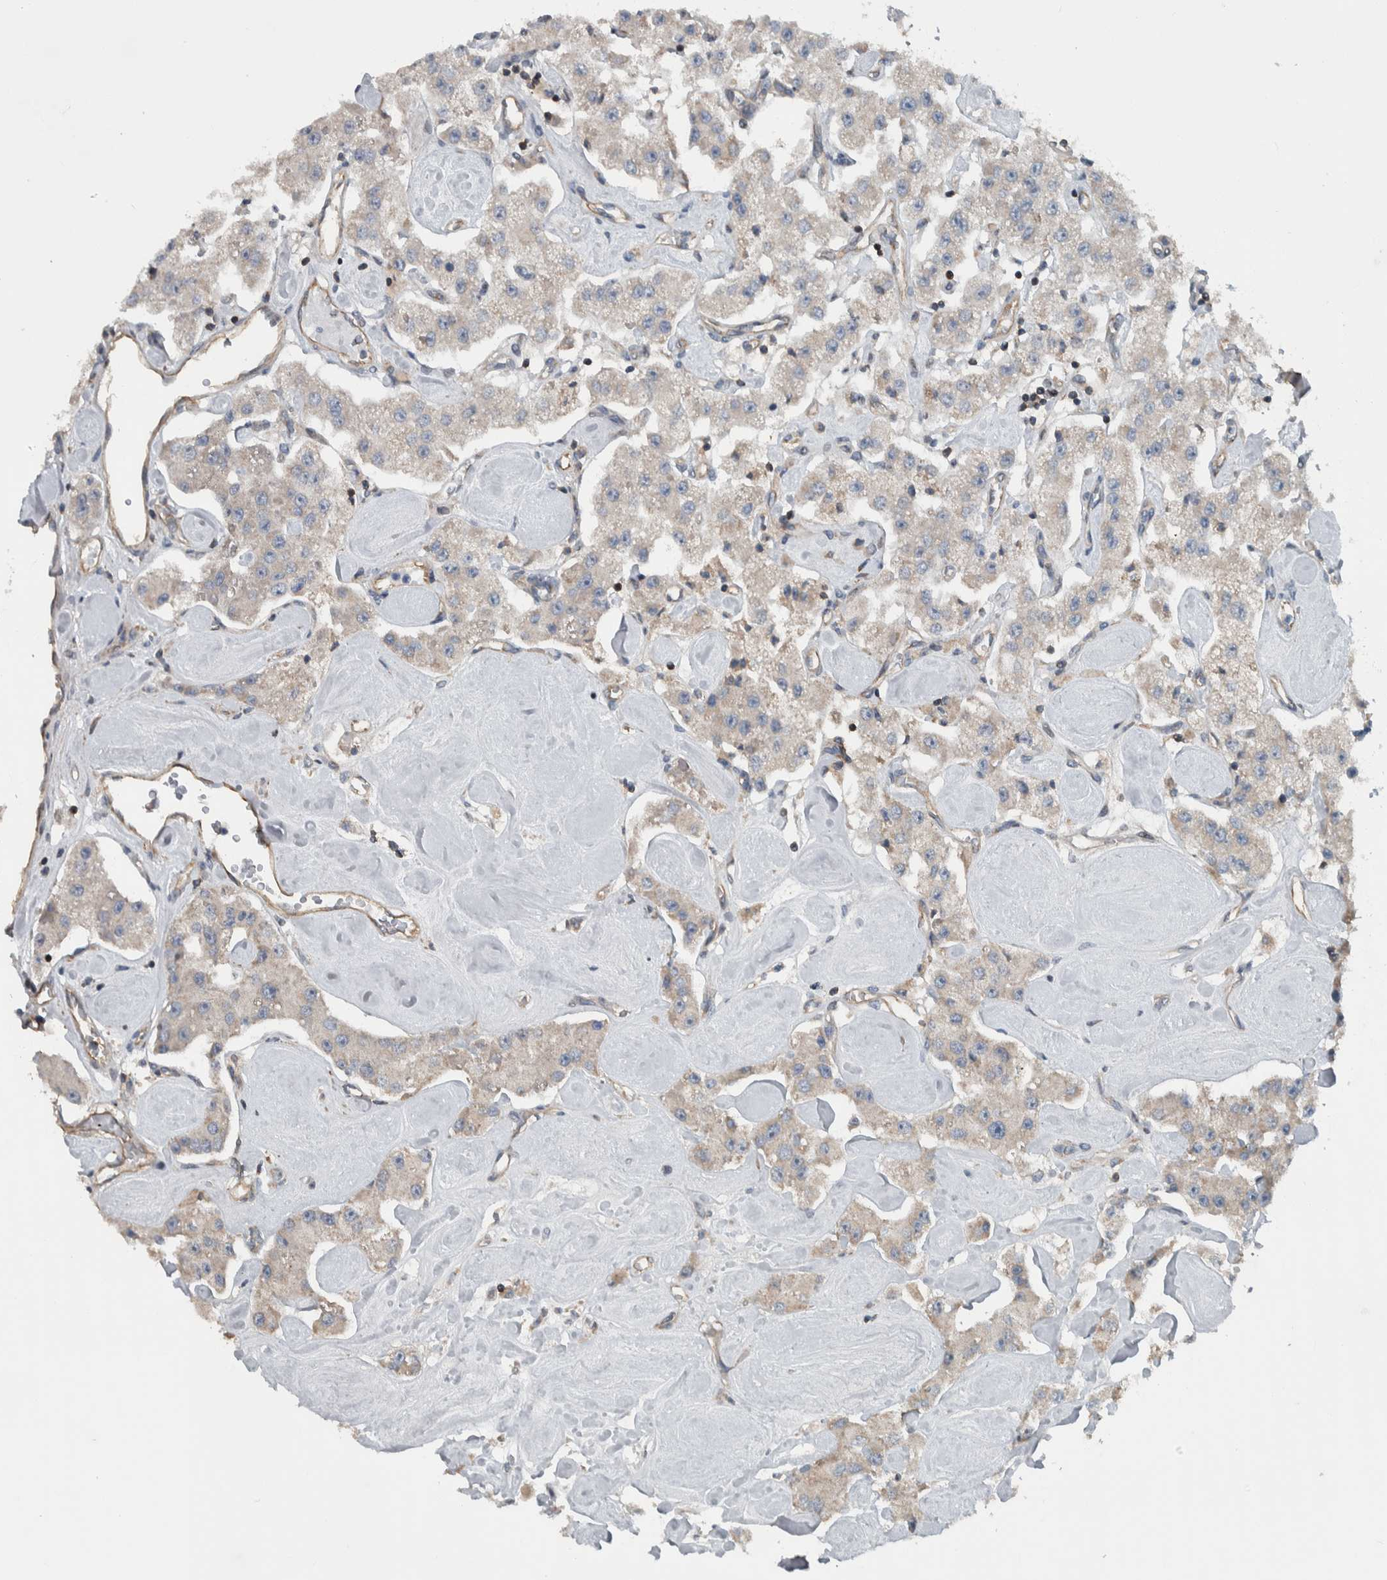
{"staining": {"intensity": "negative", "quantity": "none", "location": "none"}, "tissue": "carcinoid", "cell_type": "Tumor cells", "image_type": "cancer", "snomed": [{"axis": "morphology", "description": "Carcinoid, malignant, NOS"}, {"axis": "topography", "description": "Pancreas"}], "caption": "A high-resolution photomicrograph shows immunohistochemistry (IHC) staining of carcinoid (malignant), which reveals no significant positivity in tumor cells. (DAB immunohistochemistry, high magnification).", "gene": "BAIAP2L1", "patient": {"sex": "male", "age": 41}}